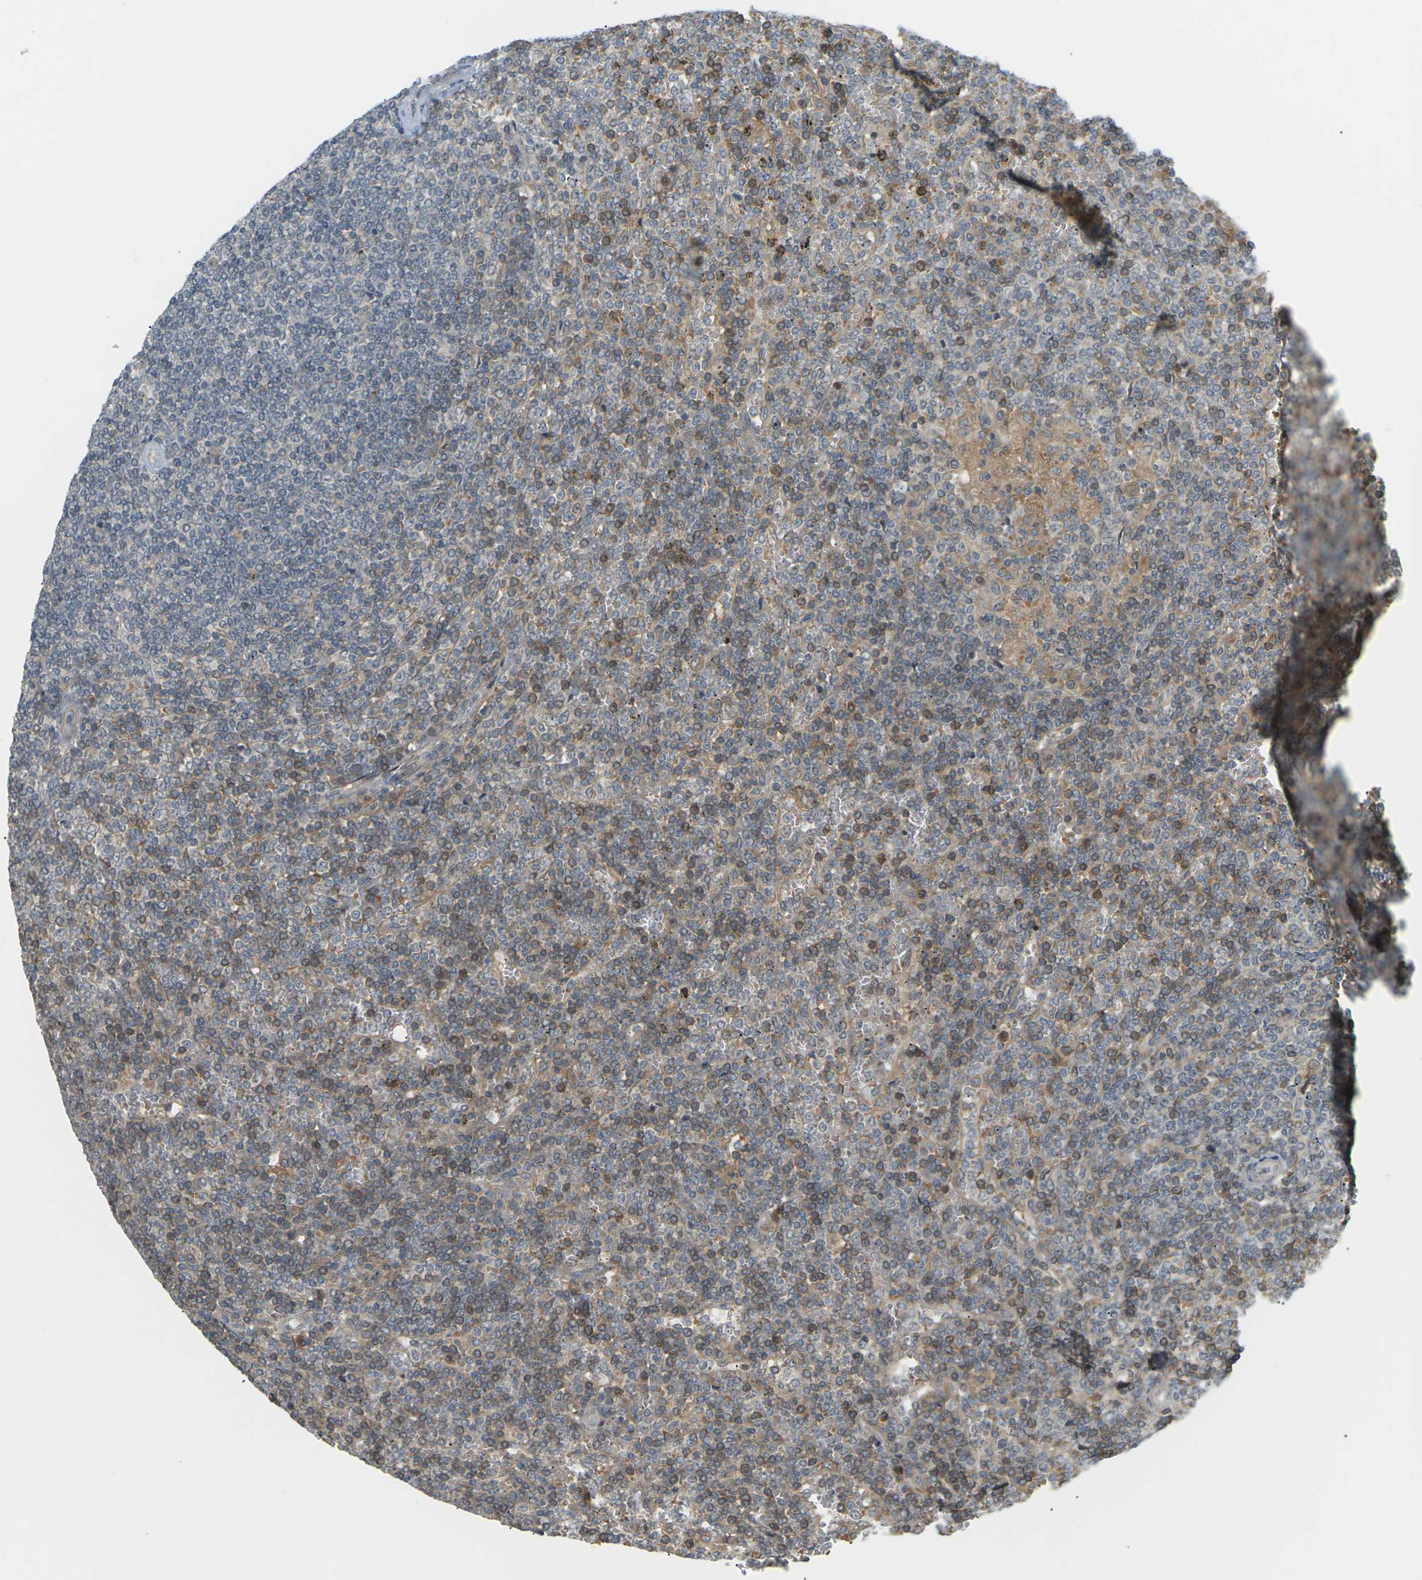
{"staining": {"intensity": "moderate", "quantity": "25%-75%", "location": "cytoplasmic/membranous"}, "tissue": "lymphoma", "cell_type": "Tumor cells", "image_type": "cancer", "snomed": [{"axis": "morphology", "description": "Malignant lymphoma, non-Hodgkin's type, Low grade"}, {"axis": "topography", "description": "Spleen"}], "caption": "IHC of low-grade malignant lymphoma, non-Hodgkin's type exhibits medium levels of moderate cytoplasmic/membranous expression in about 25%-75% of tumor cells.", "gene": "SOCS6", "patient": {"sex": "female", "age": 19}}